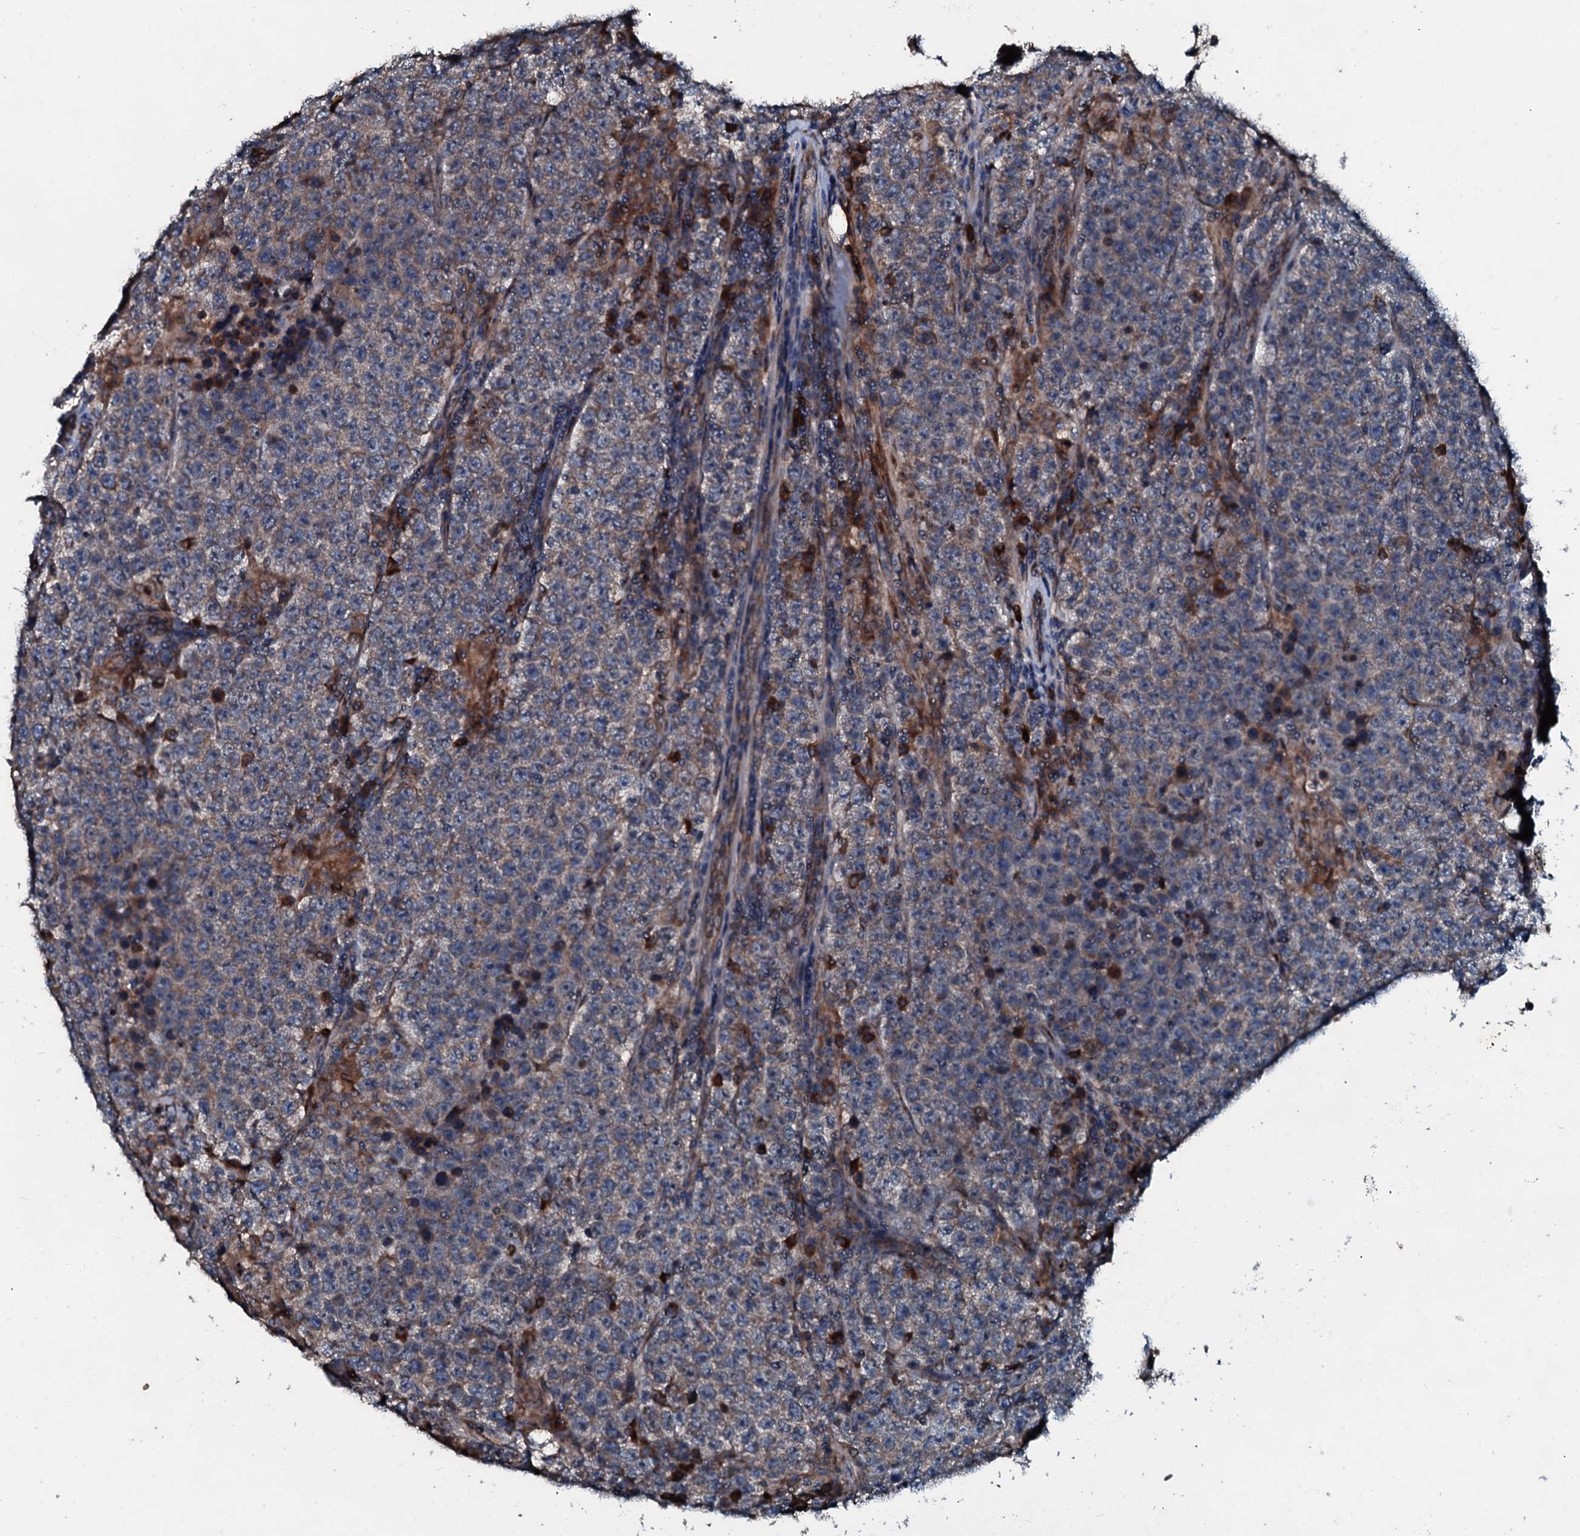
{"staining": {"intensity": "weak", "quantity": "<25%", "location": "cytoplasmic/membranous"}, "tissue": "testis cancer", "cell_type": "Tumor cells", "image_type": "cancer", "snomed": [{"axis": "morphology", "description": "Normal tissue, NOS"}, {"axis": "morphology", "description": "Urothelial carcinoma, High grade"}, {"axis": "morphology", "description": "Seminoma, NOS"}, {"axis": "morphology", "description": "Carcinoma, Embryonal, NOS"}, {"axis": "topography", "description": "Urinary bladder"}, {"axis": "topography", "description": "Testis"}], "caption": "Photomicrograph shows no significant protein positivity in tumor cells of testis cancer.", "gene": "ACSS3", "patient": {"sex": "male", "age": 41}}